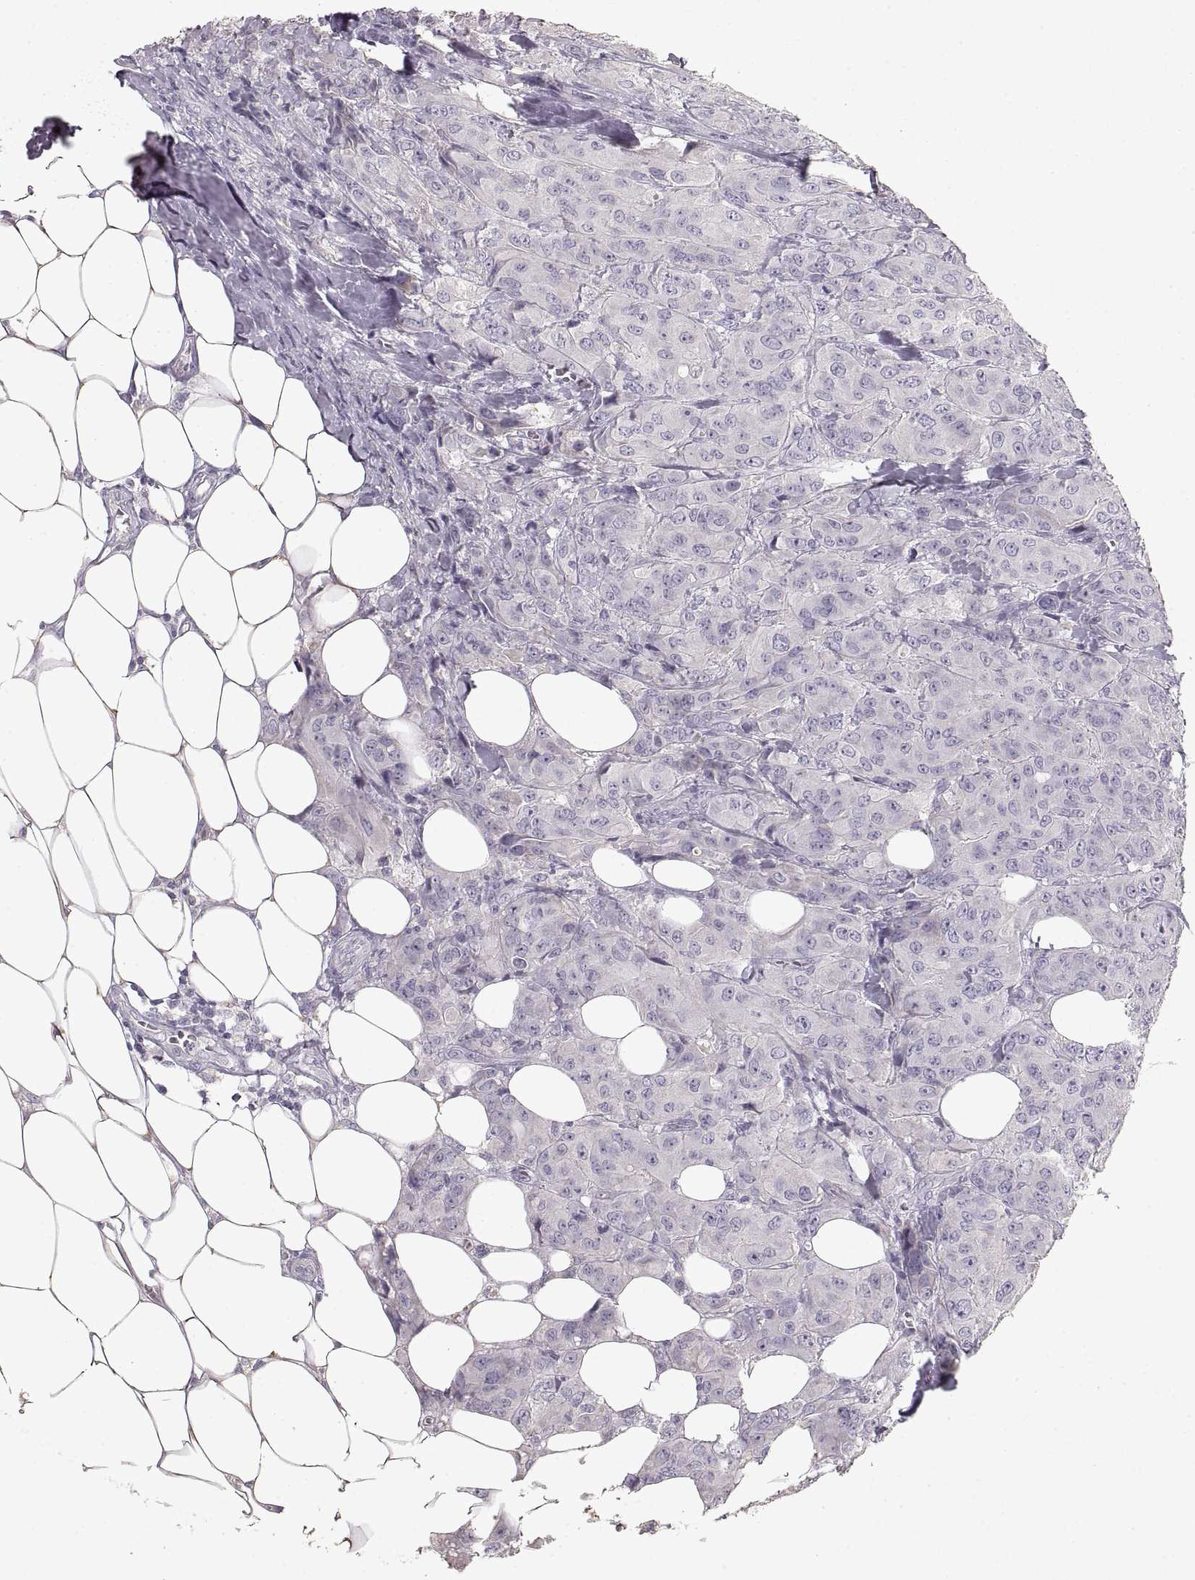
{"staining": {"intensity": "negative", "quantity": "none", "location": "none"}, "tissue": "breast cancer", "cell_type": "Tumor cells", "image_type": "cancer", "snomed": [{"axis": "morphology", "description": "Duct carcinoma"}, {"axis": "topography", "description": "Breast"}], "caption": "Immunohistochemistry (IHC) of human intraductal carcinoma (breast) exhibits no expression in tumor cells.", "gene": "ZP3", "patient": {"sex": "female", "age": 43}}